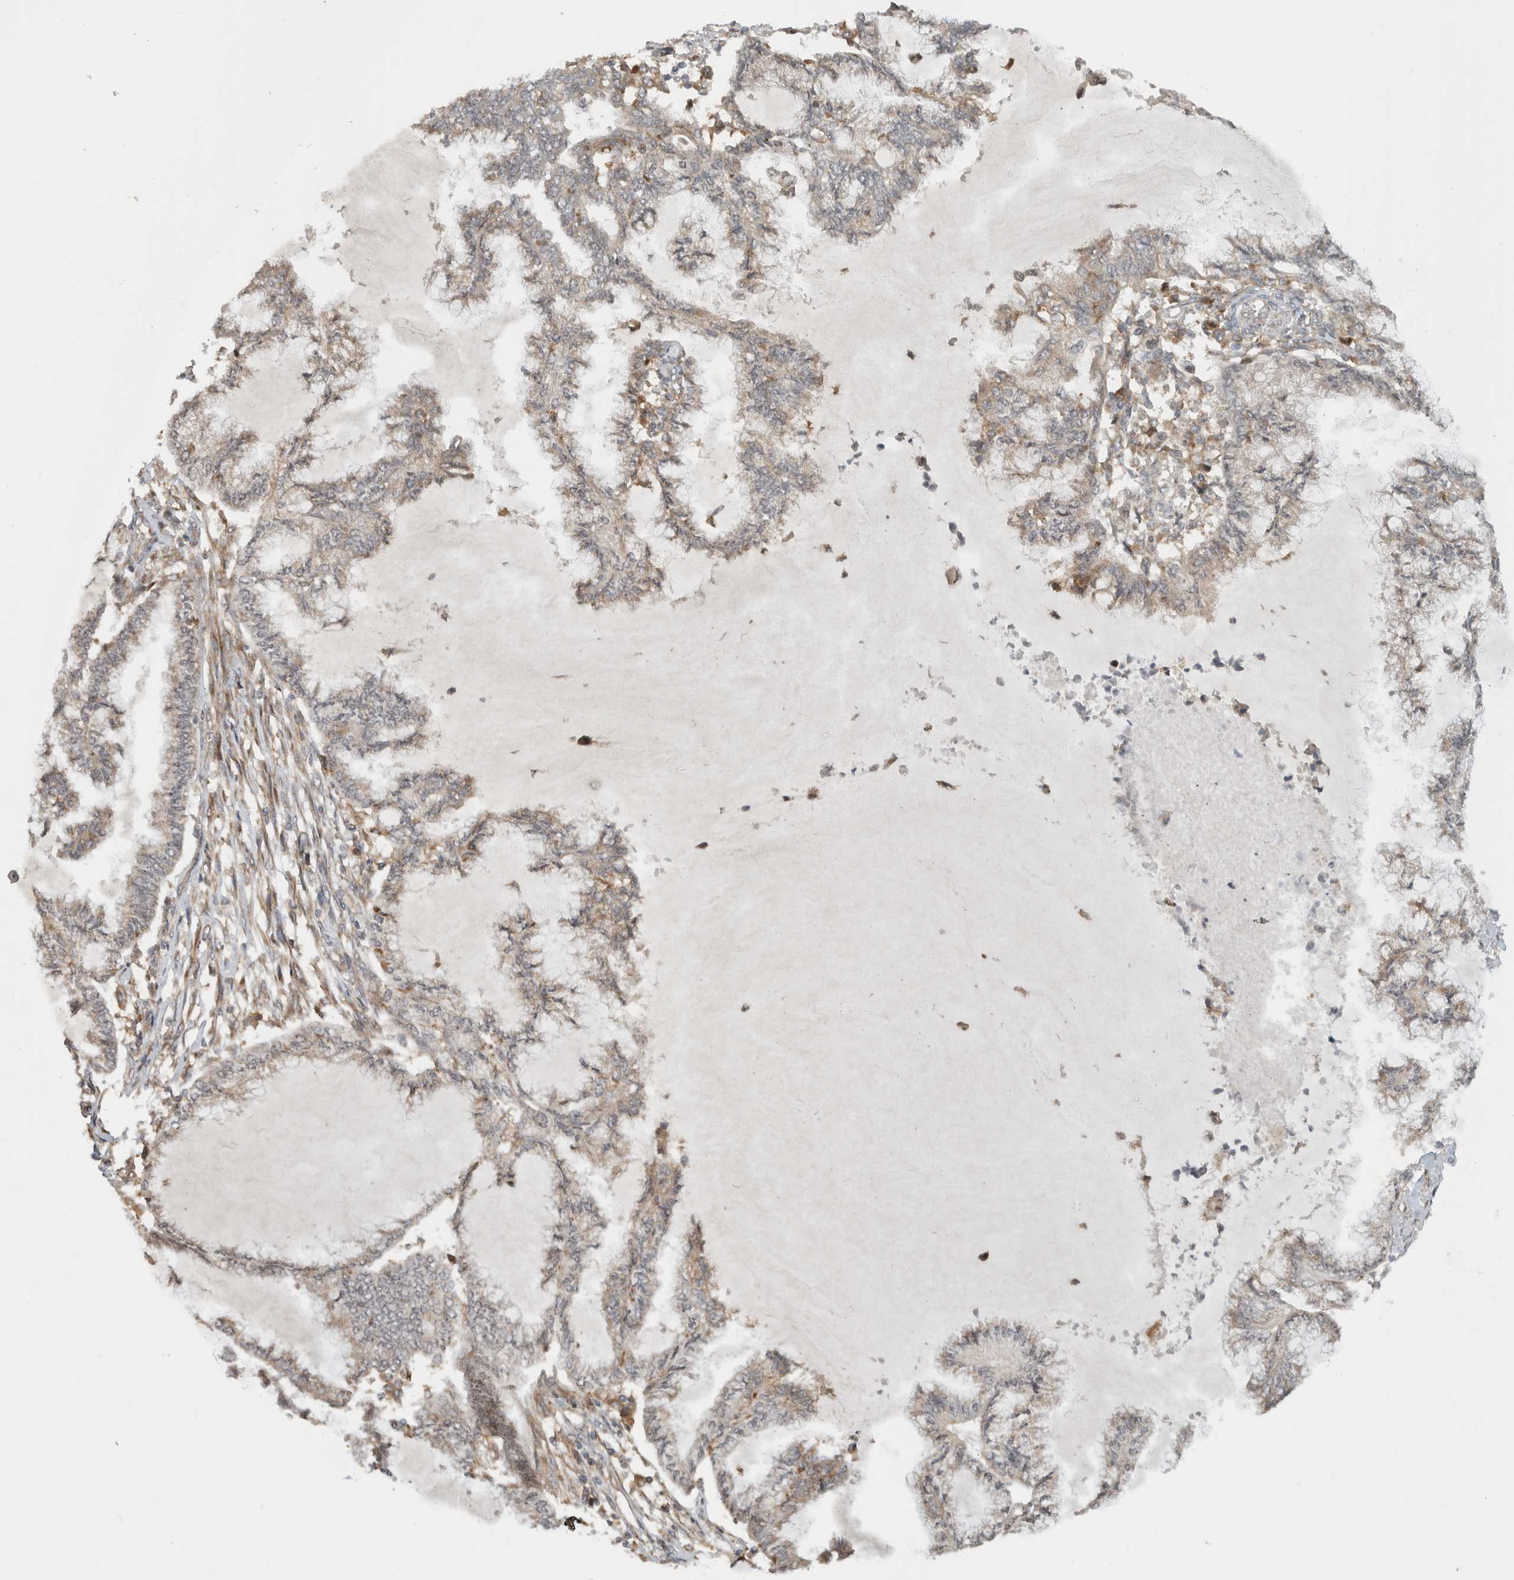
{"staining": {"intensity": "weak", "quantity": "<25%", "location": "cytoplasmic/membranous"}, "tissue": "endometrial cancer", "cell_type": "Tumor cells", "image_type": "cancer", "snomed": [{"axis": "morphology", "description": "Adenocarcinoma, NOS"}, {"axis": "topography", "description": "Endometrium"}], "caption": "A high-resolution micrograph shows immunohistochemistry staining of endometrial adenocarcinoma, which reveals no significant positivity in tumor cells.", "gene": "WASF2", "patient": {"sex": "female", "age": 86}}